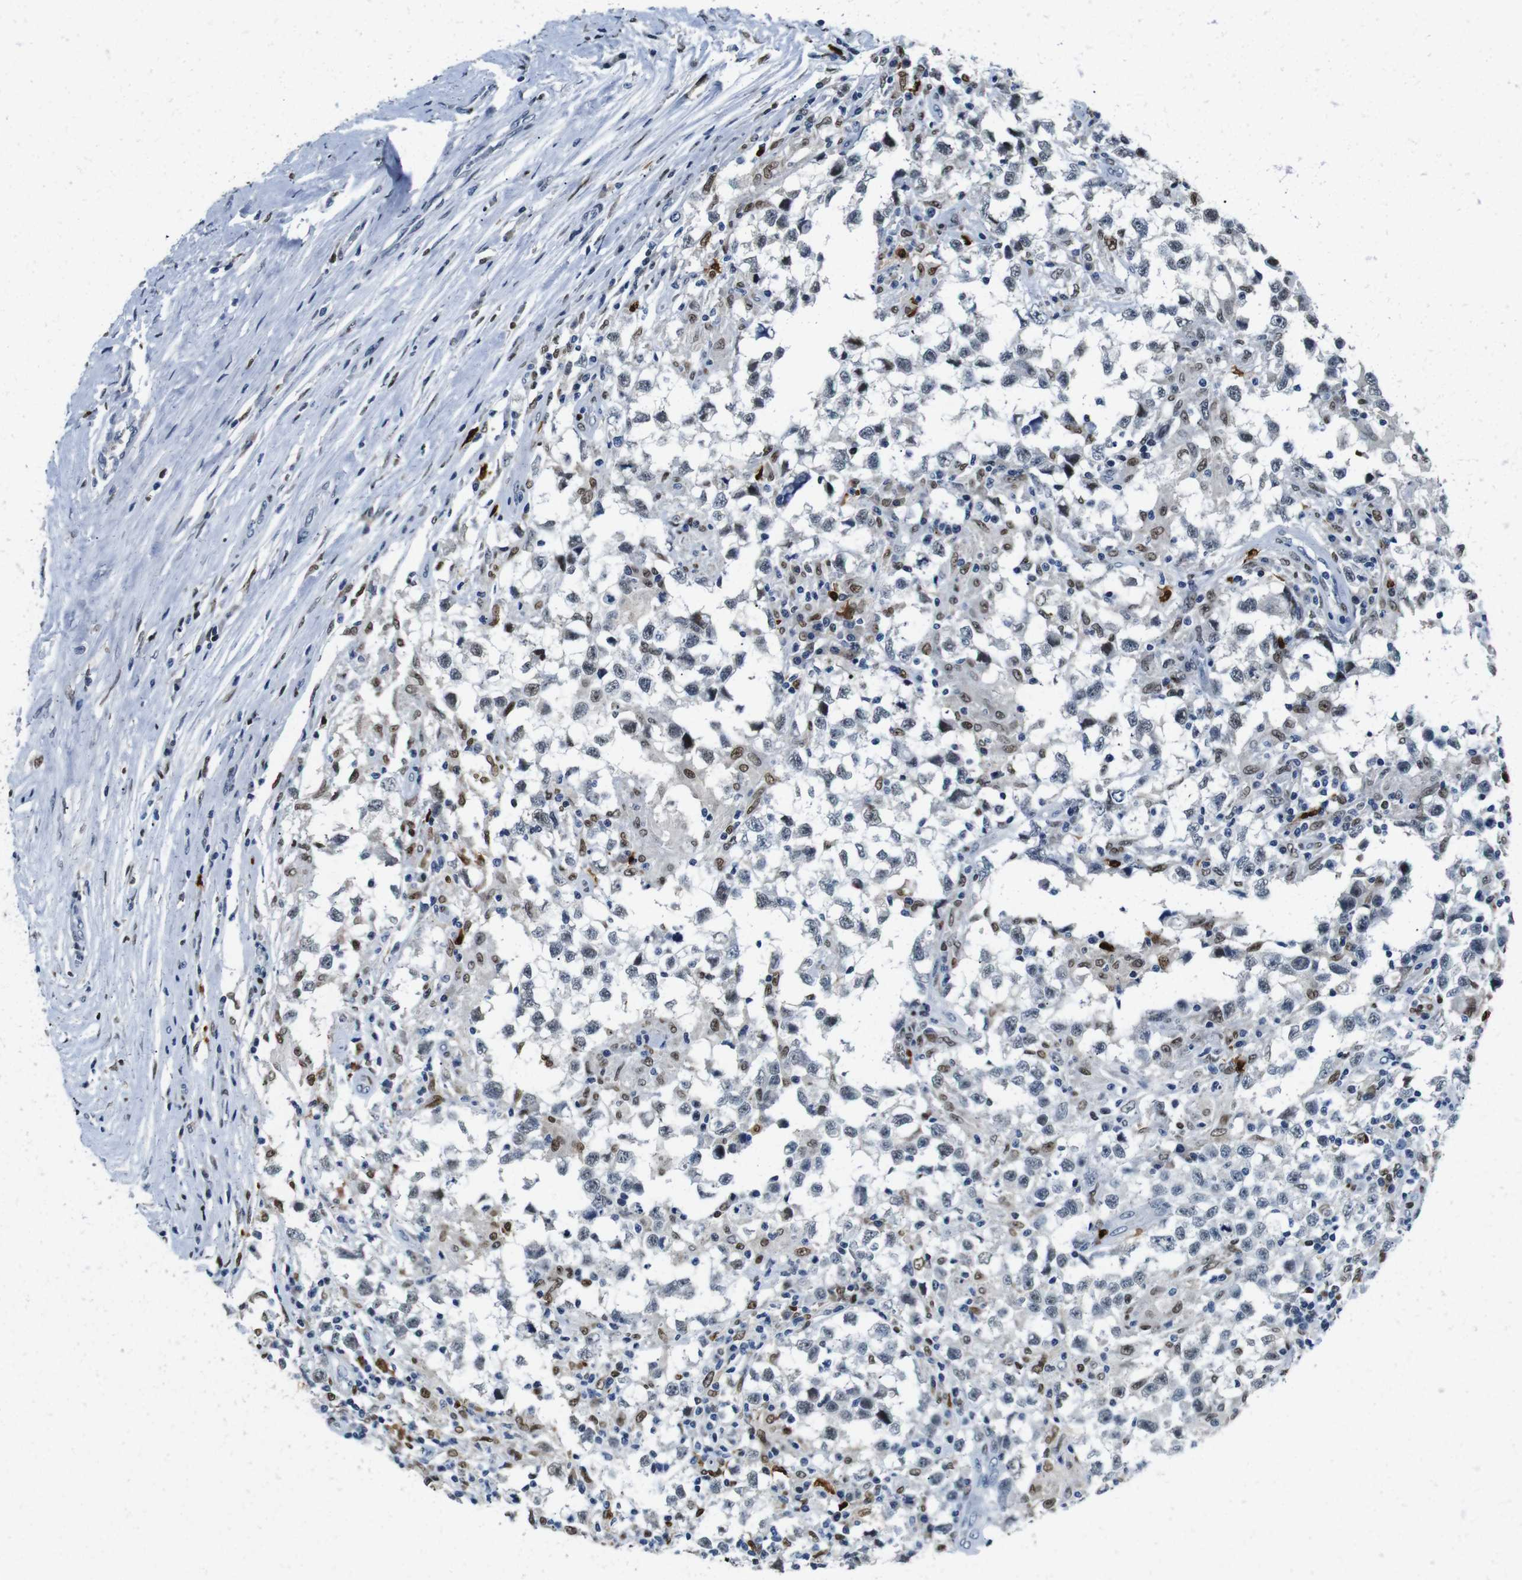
{"staining": {"intensity": "negative", "quantity": "none", "location": "none"}, "tissue": "testis cancer", "cell_type": "Tumor cells", "image_type": "cancer", "snomed": [{"axis": "morphology", "description": "Carcinoma, Embryonal, NOS"}, {"axis": "topography", "description": "Testis"}], "caption": "This micrograph is of testis cancer stained with IHC to label a protein in brown with the nuclei are counter-stained blue. There is no positivity in tumor cells.", "gene": "IRF8", "patient": {"sex": "male", "age": 21}}